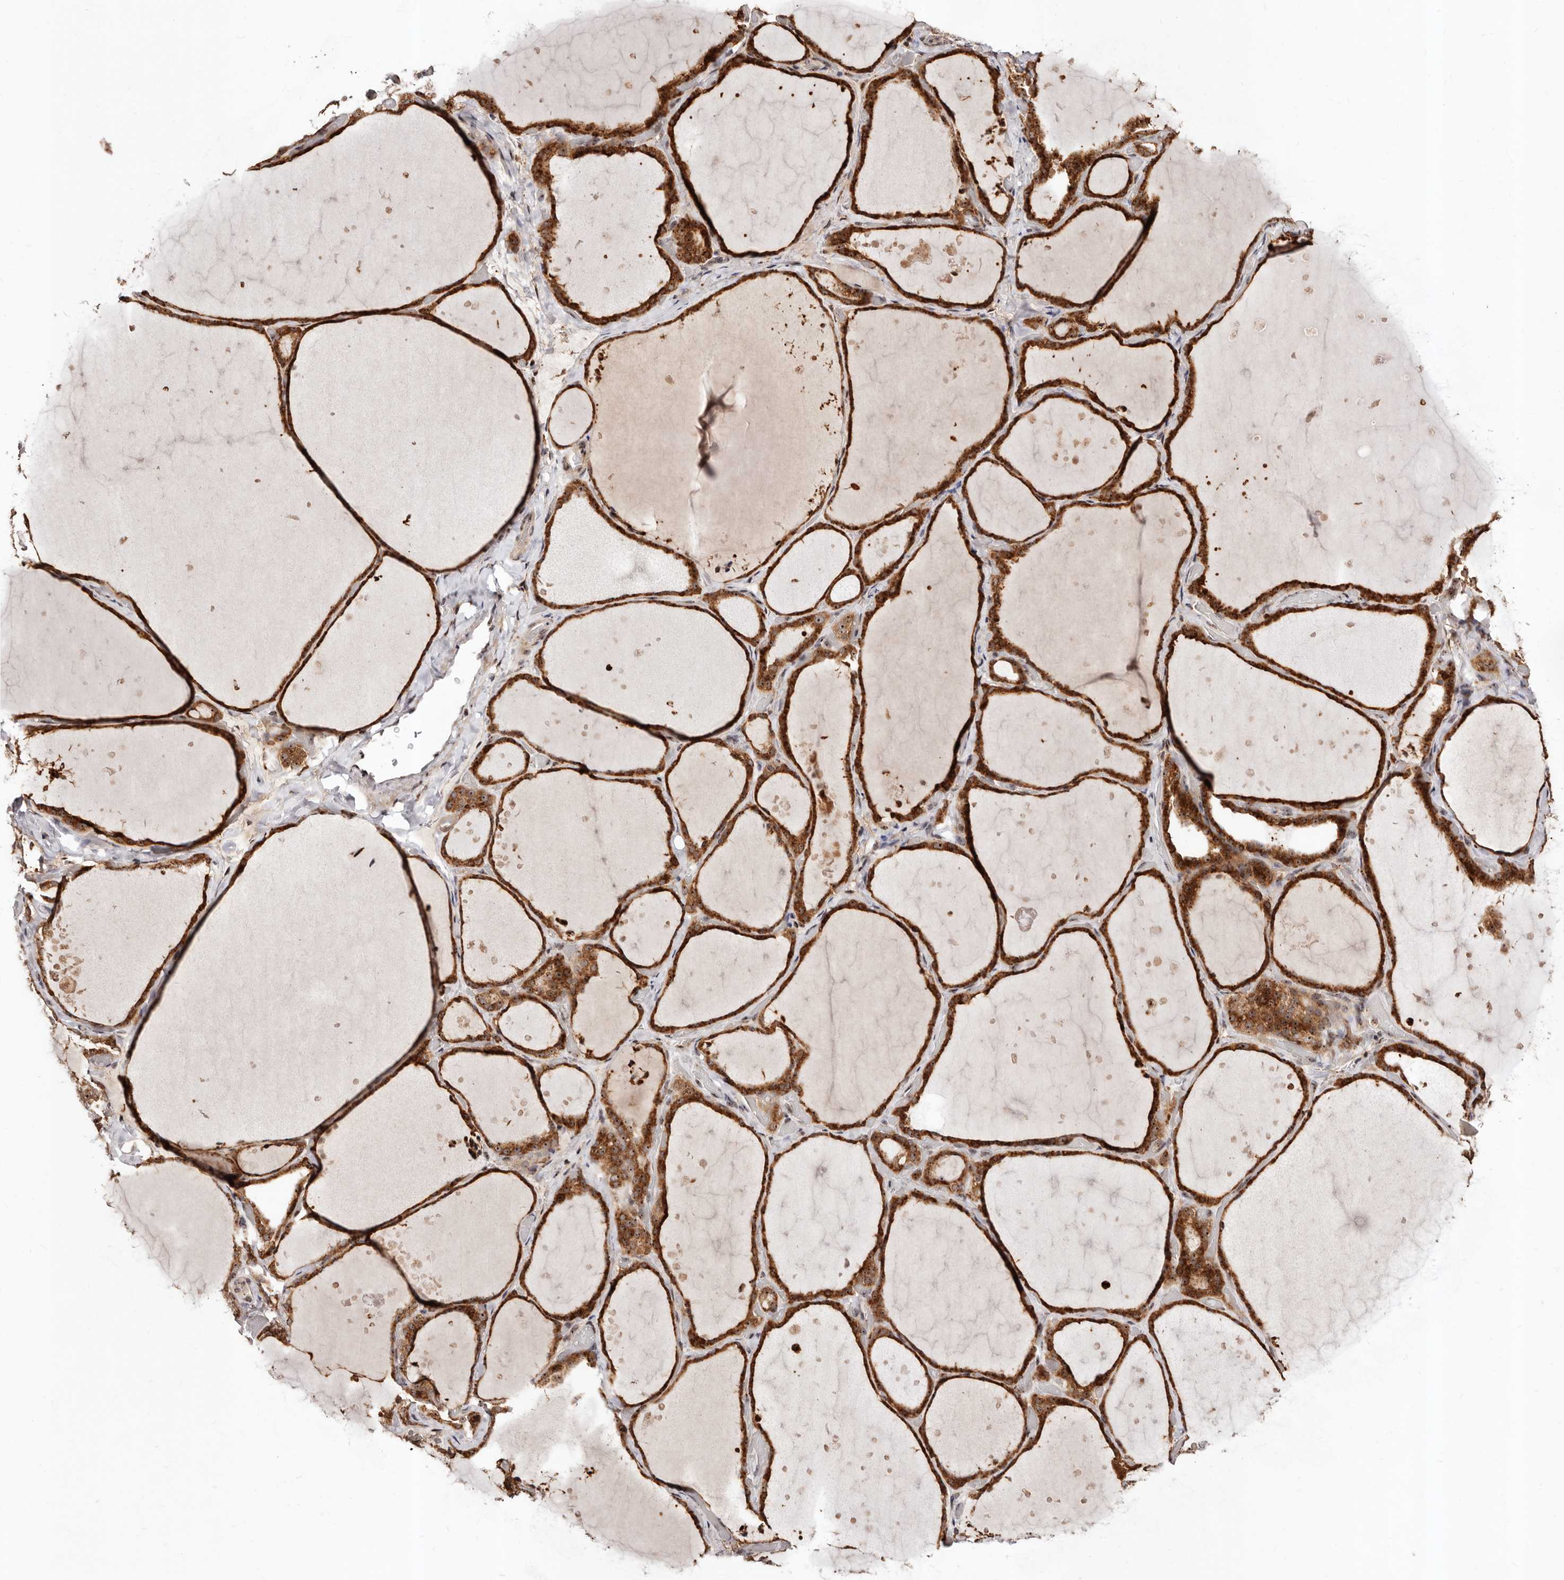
{"staining": {"intensity": "strong", "quantity": ">75%", "location": "cytoplasmic/membranous"}, "tissue": "thyroid gland", "cell_type": "Glandular cells", "image_type": "normal", "snomed": [{"axis": "morphology", "description": "Normal tissue, NOS"}, {"axis": "topography", "description": "Thyroid gland"}], "caption": "This histopathology image exhibits immunohistochemistry (IHC) staining of normal human thyroid gland, with high strong cytoplasmic/membranous staining in approximately >75% of glandular cells.", "gene": "APOL6", "patient": {"sex": "female", "age": 44}}